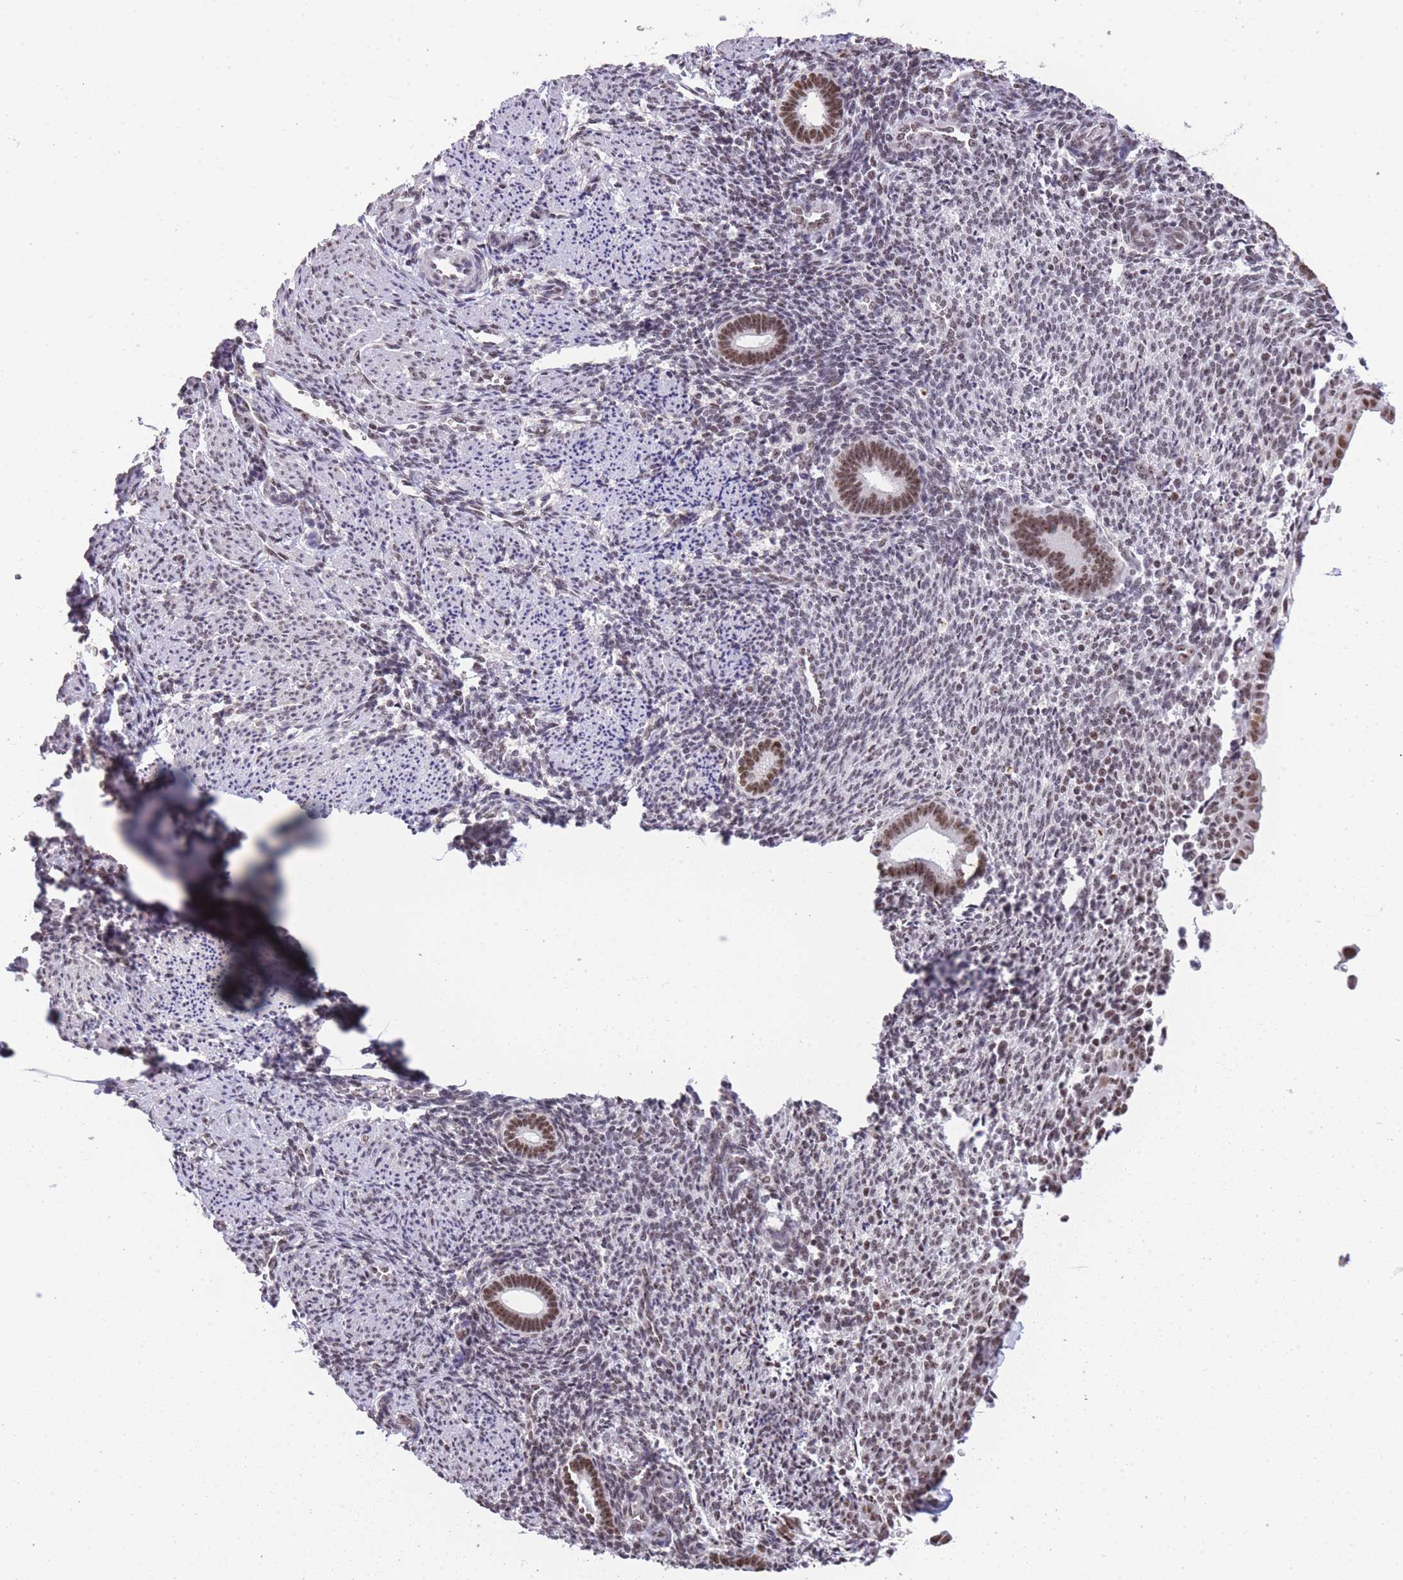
{"staining": {"intensity": "negative", "quantity": "none", "location": "none"}, "tissue": "endometrium", "cell_type": "Cells in endometrial stroma", "image_type": "normal", "snomed": [{"axis": "morphology", "description": "Normal tissue, NOS"}, {"axis": "topography", "description": "Endometrium"}], "caption": "Immunohistochemistry (IHC) photomicrograph of unremarkable endometrium: human endometrium stained with DAB demonstrates no significant protein positivity in cells in endometrial stroma.", "gene": "EVC2", "patient": {"sex": "female", "age": 32}}